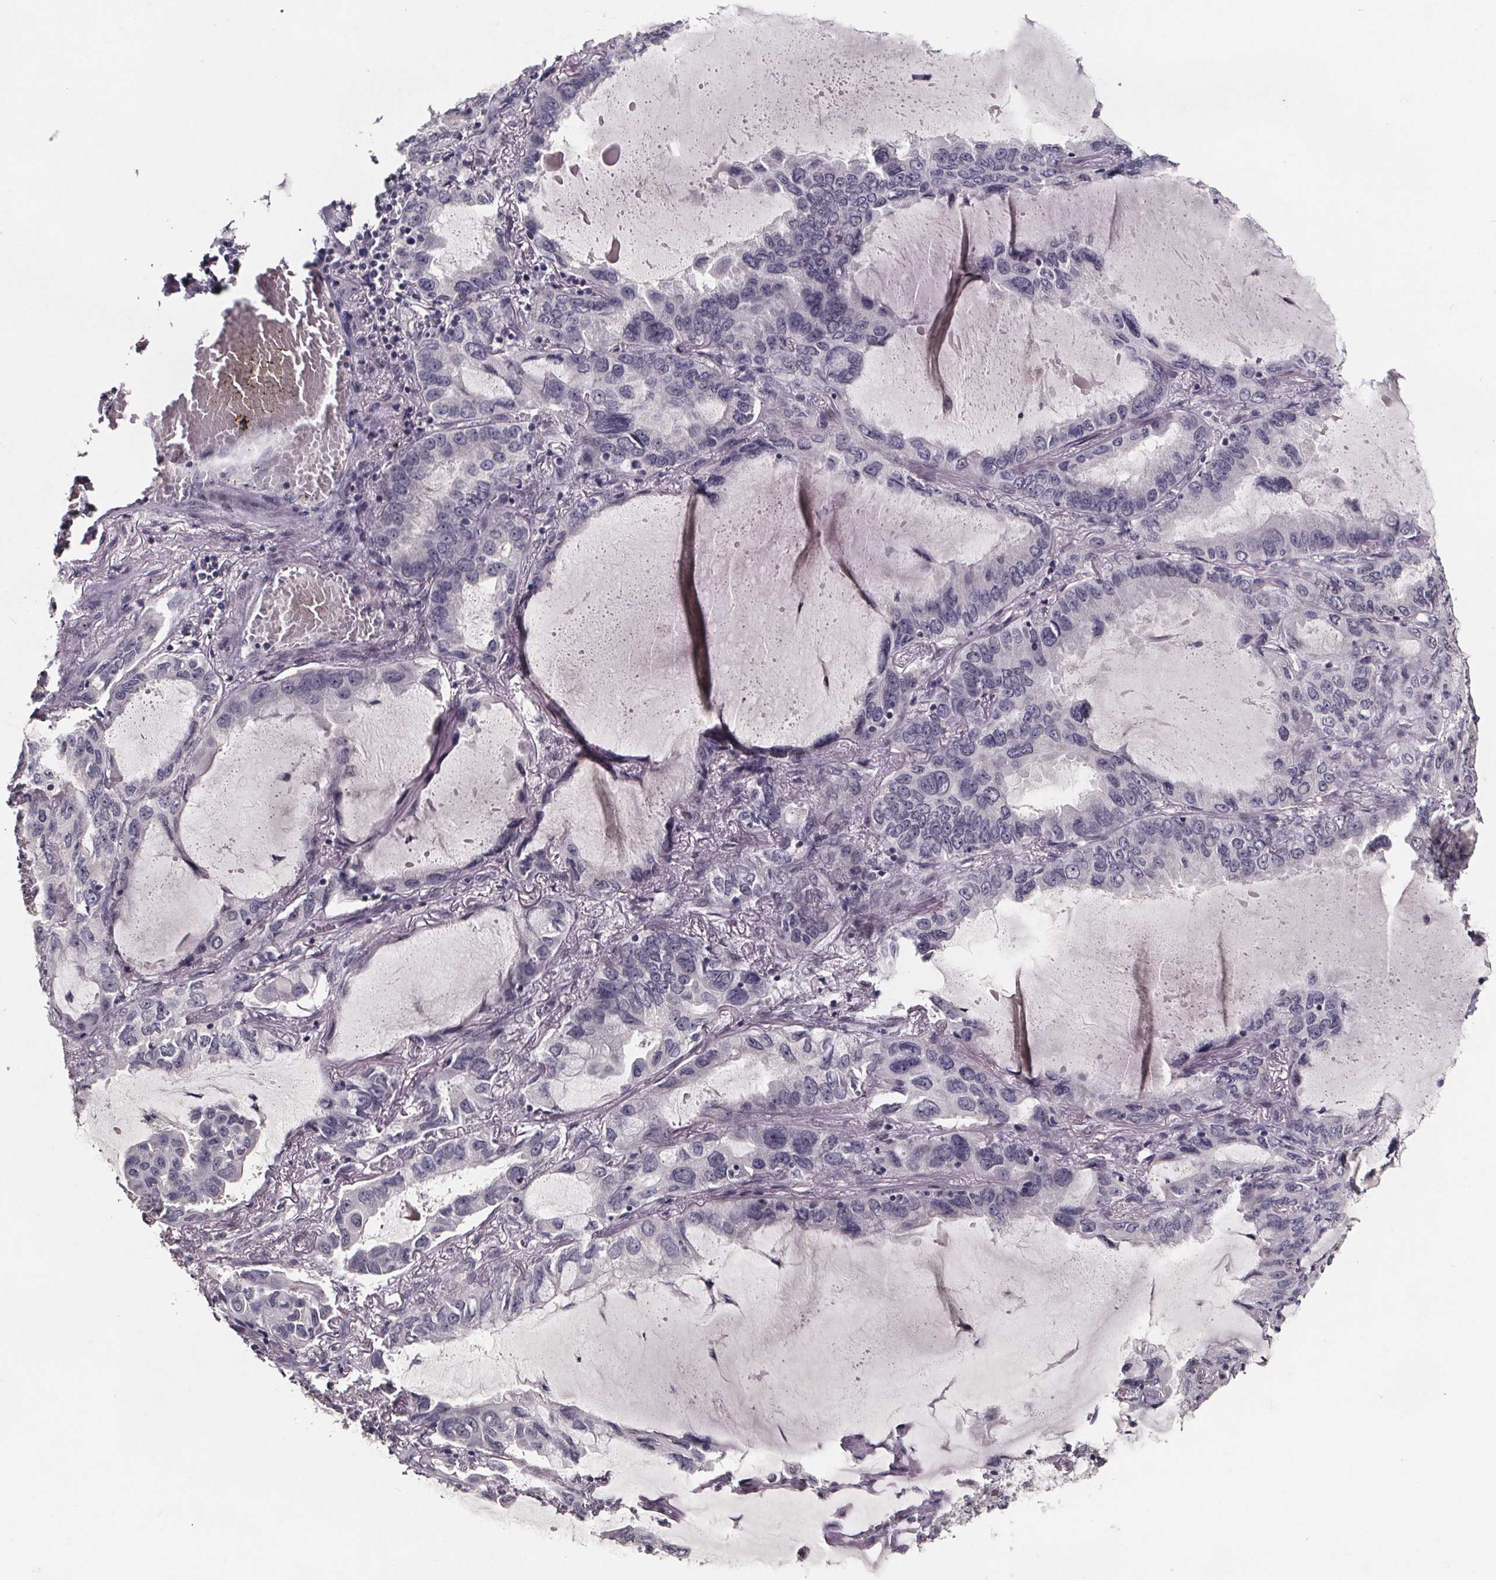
{"staining": {"intensity": "negative", "quantity": "none", "location": "none"}, "tissue": "lung cancer", "cell_type": "Tumor cells", "image_type": "cancer", "snomed": [{"axis": "morphology", "description": "Adenocarcinoma, NOS"}, {"axis": "topography", "description": "Lung"}], "caption": "This is a image of immunohistochemistry (IHC) staining of lung cancer (adenocarcinoma), which shows no positivity in tumor cells. Brightfield microscopy of immunohistochemistry (IHC) stained with DAB (3,3'-diaminobenzidine) (brown) and hematoxylin (blue), captured at high magnification.", "gene": "AR", "patient": {"sex": "male", "age": 64}}